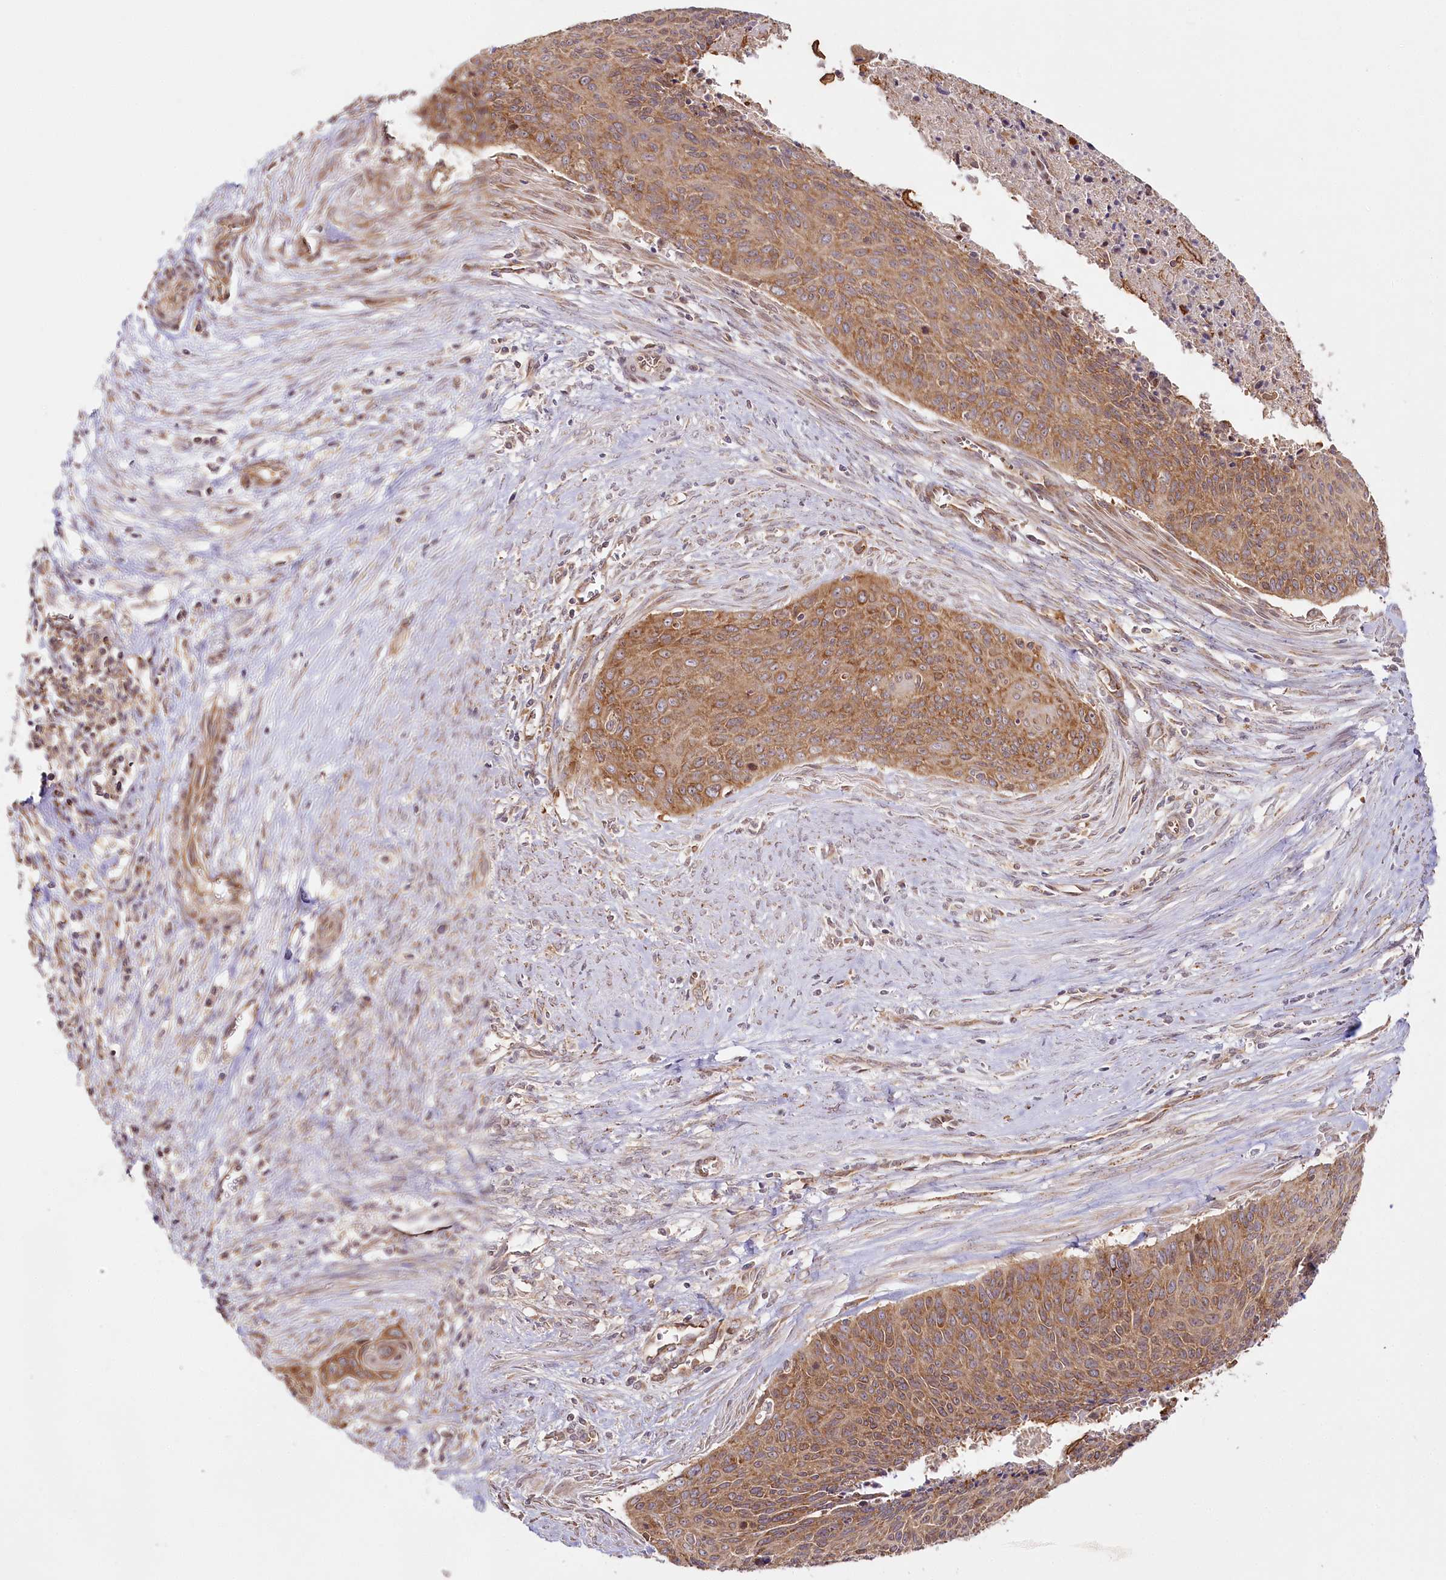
{"staining": {"intensity": "moderate", "quantity": ">75%", "location": "cytoplasmic/membranous"}, "tissue": "cervical cancer", "cell_type": "Tumor cells", "image_type": "cancer", "snomed": [{"axis": "morphology", "description": "Squamous cell carcinoma, NOS"}, {"axis": "topography", "description": "Cervix"}], "caption": "The micrograph demonstrates a brown stain indicating the presence of a protein in the cytoplasmic/membranous of tumor cells in squamous cell carcinoma (cervical).", "gene": "OTUD4", "patient": {"sex": "female", "age": 55}}